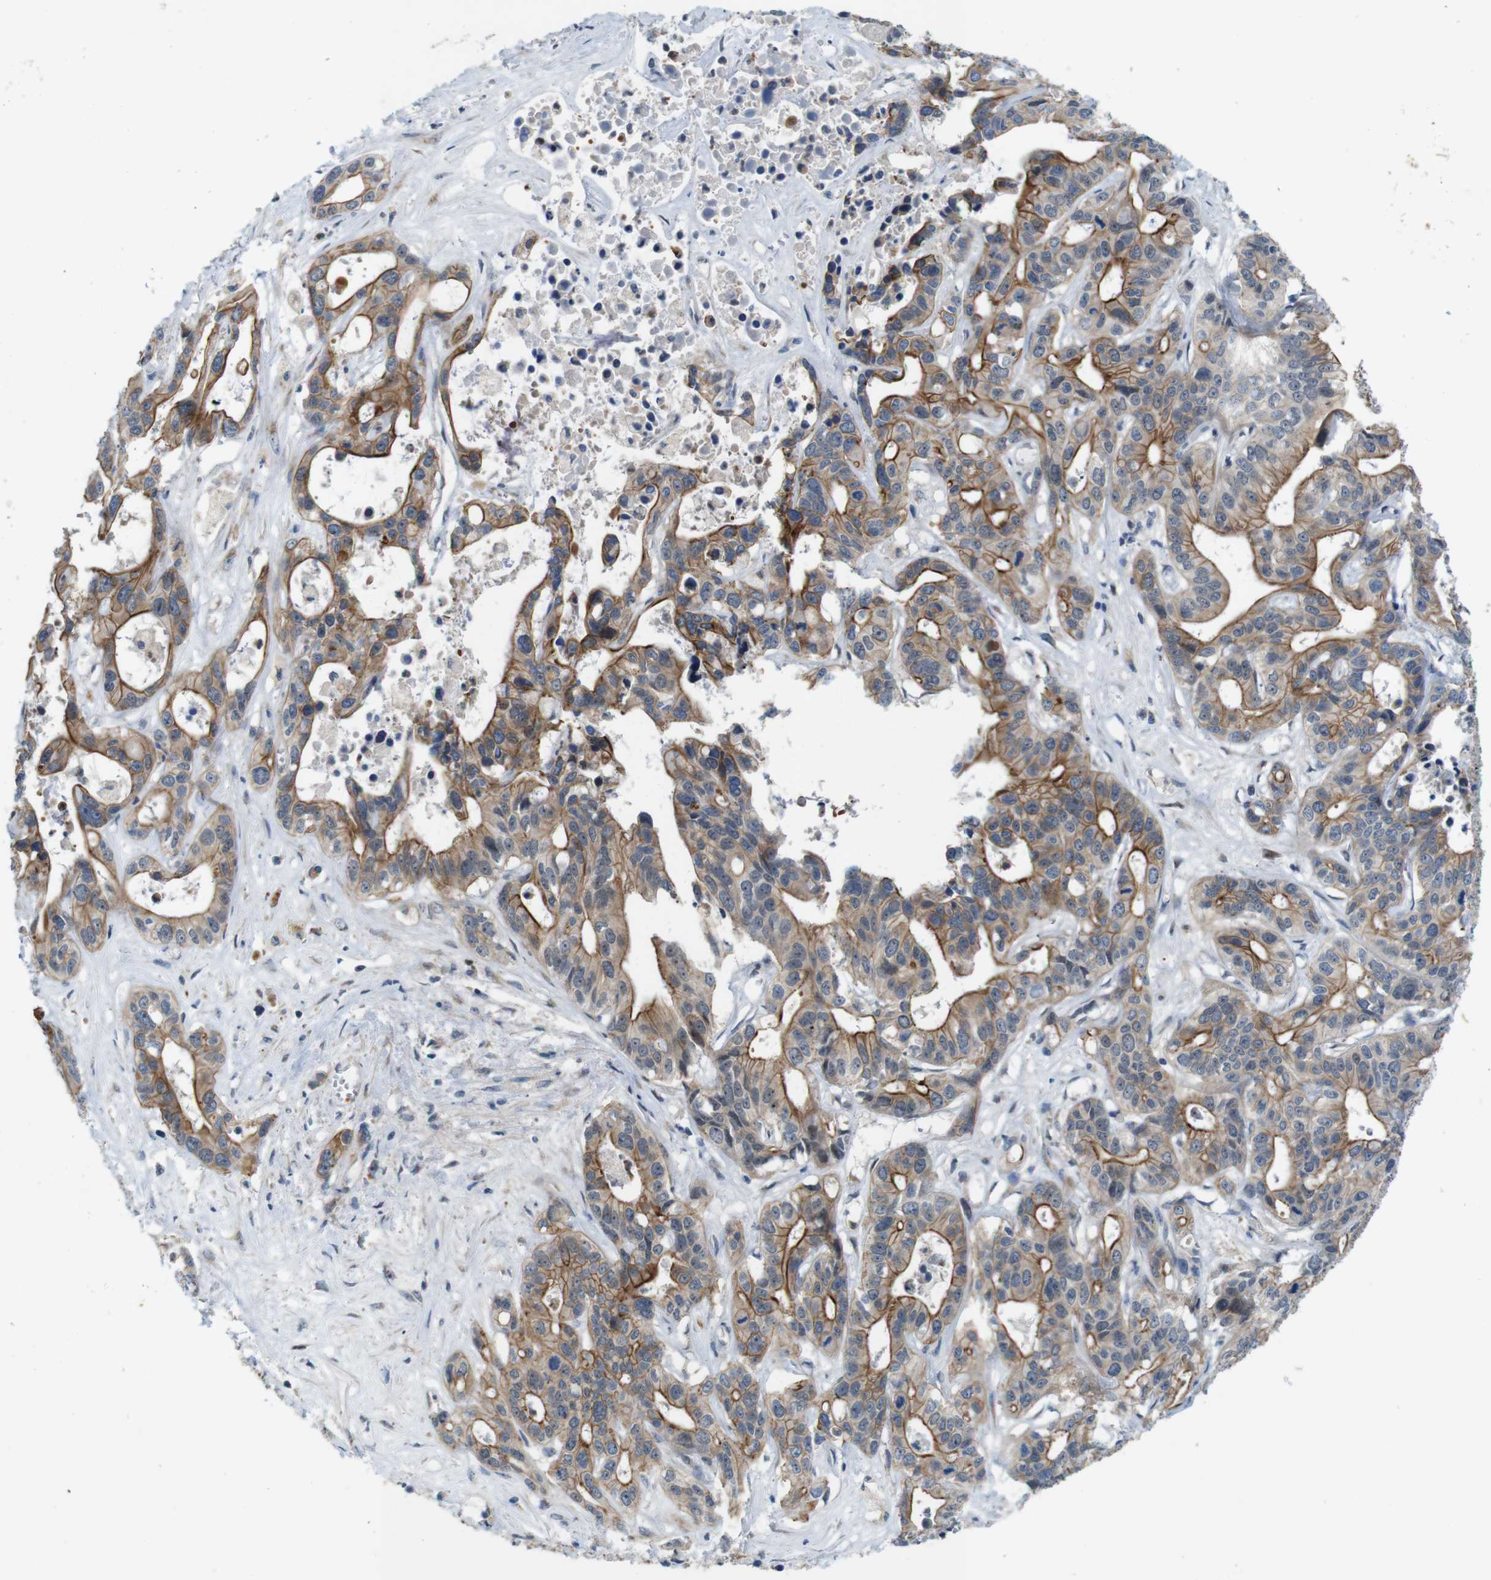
{"staining": {"intensity": "moderate", "quantity": ">75%", "location": "cytoplasmic/membranous"}, "tissue": "liver cancer", "cell_type": "Tumor cells", "image_type": "cancer", "snomed": [{"axis": "morphology", "description": "Cholangiocarcinoma"}, {"axis": "topography", "description": "Liver"}], "caption": "Cholangiocarcinoma (liver) tissue shows moderate cytoplasmic/membranous positivity in approximately >75% of tumor cells, visualized by immunohistochemistry.", "gene": "SKI", "patient": {"sex": "female", "age": 65}}